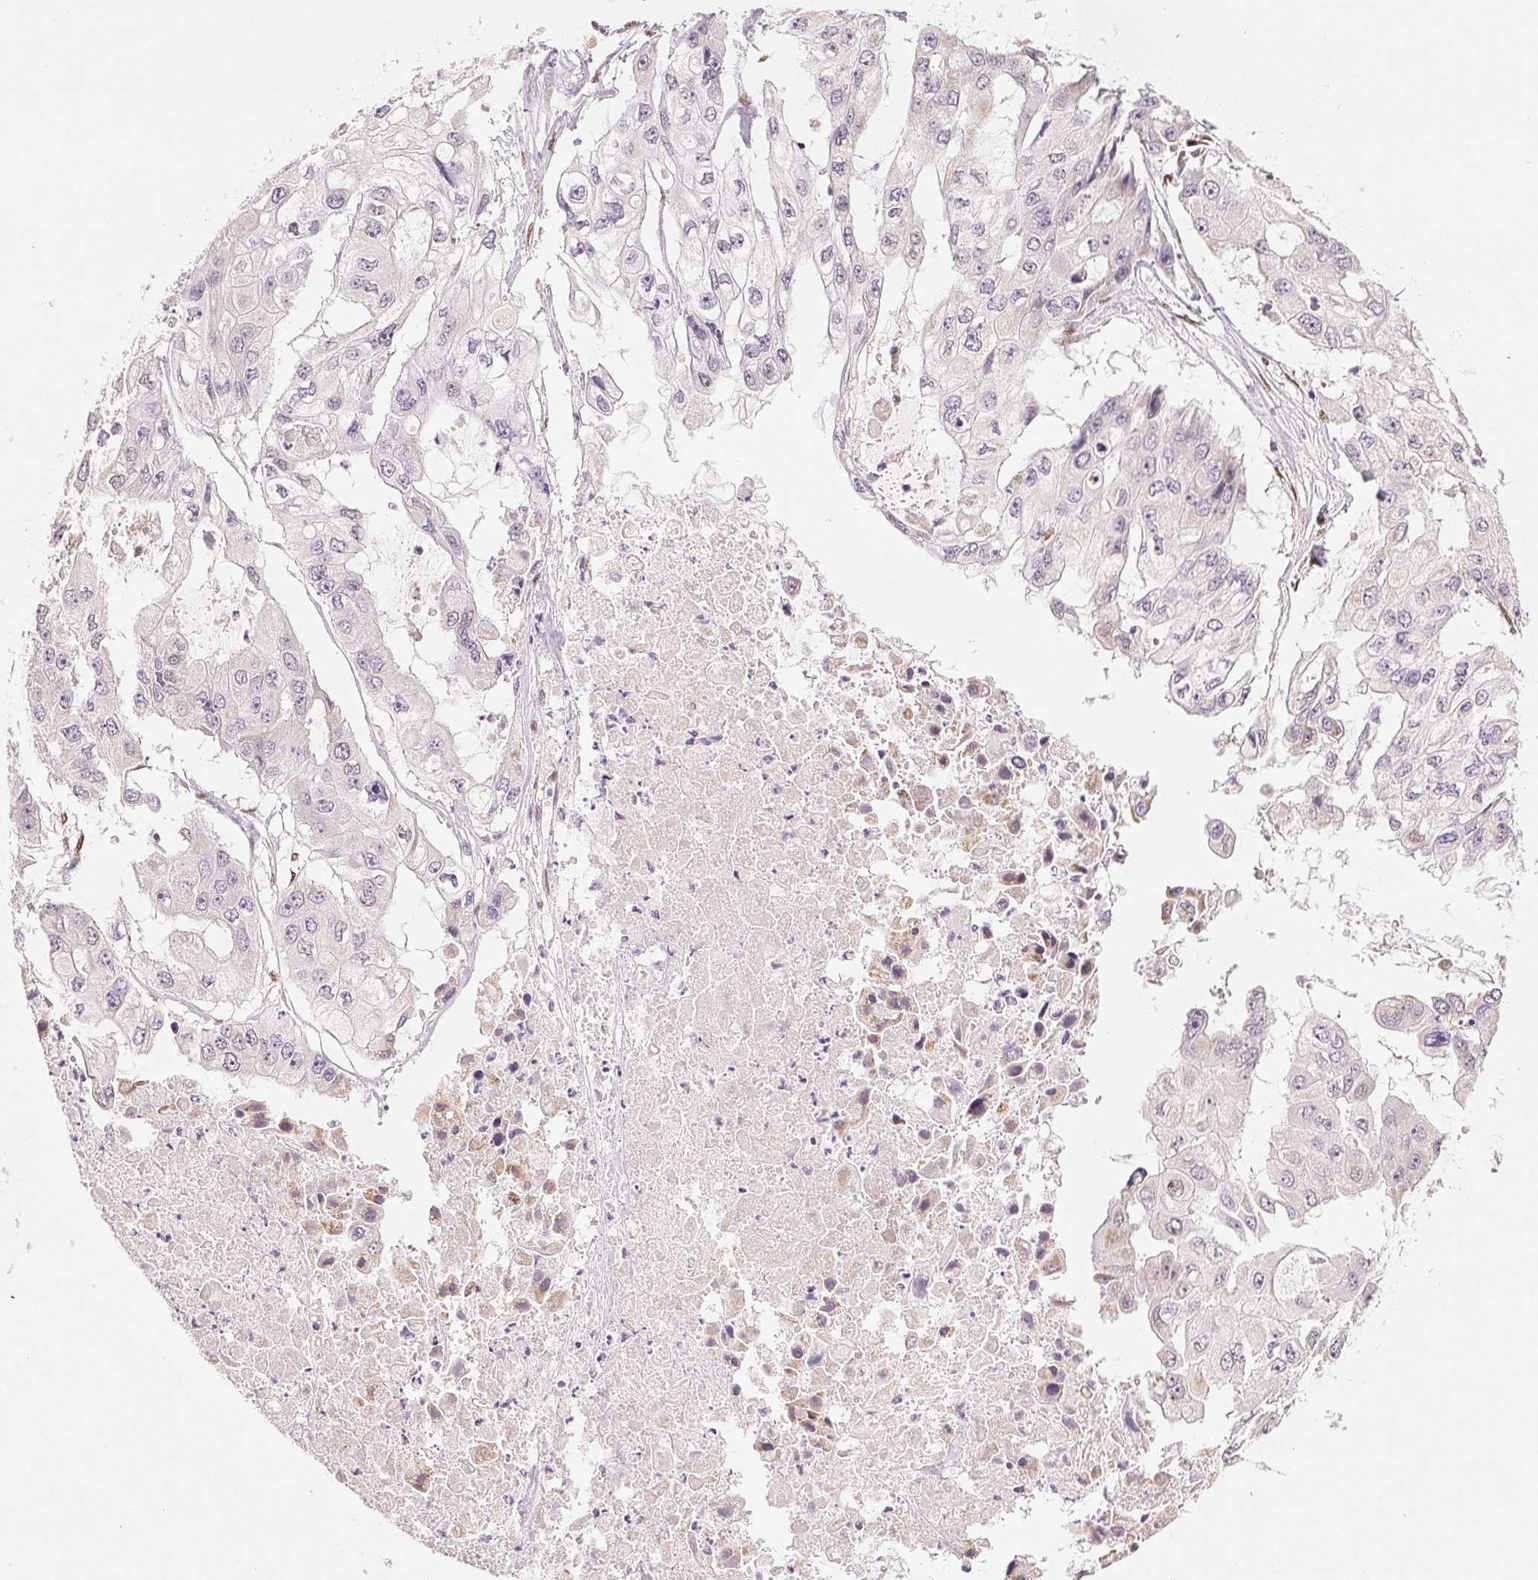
{"staining": {"intensity": "negative", "quantity": "none", "location": "none"}, "tissue": "ovarian cancer", "cell_type": "Tumor cells", "image_type": "cancer", "snomed": [{"axis": "morphology", "description": "Cystadenocarcinoma, serous, NOS"}, {"axis": "topography", "description": "Ovary"}], "caption": "An image of ovarian cancer (serous cystadenocarcinoma) stained for a protein exhibits no brown staining in tumor cells.", "gene": "SMARCD3", "patient": {"sex": "female", "age": 56}}